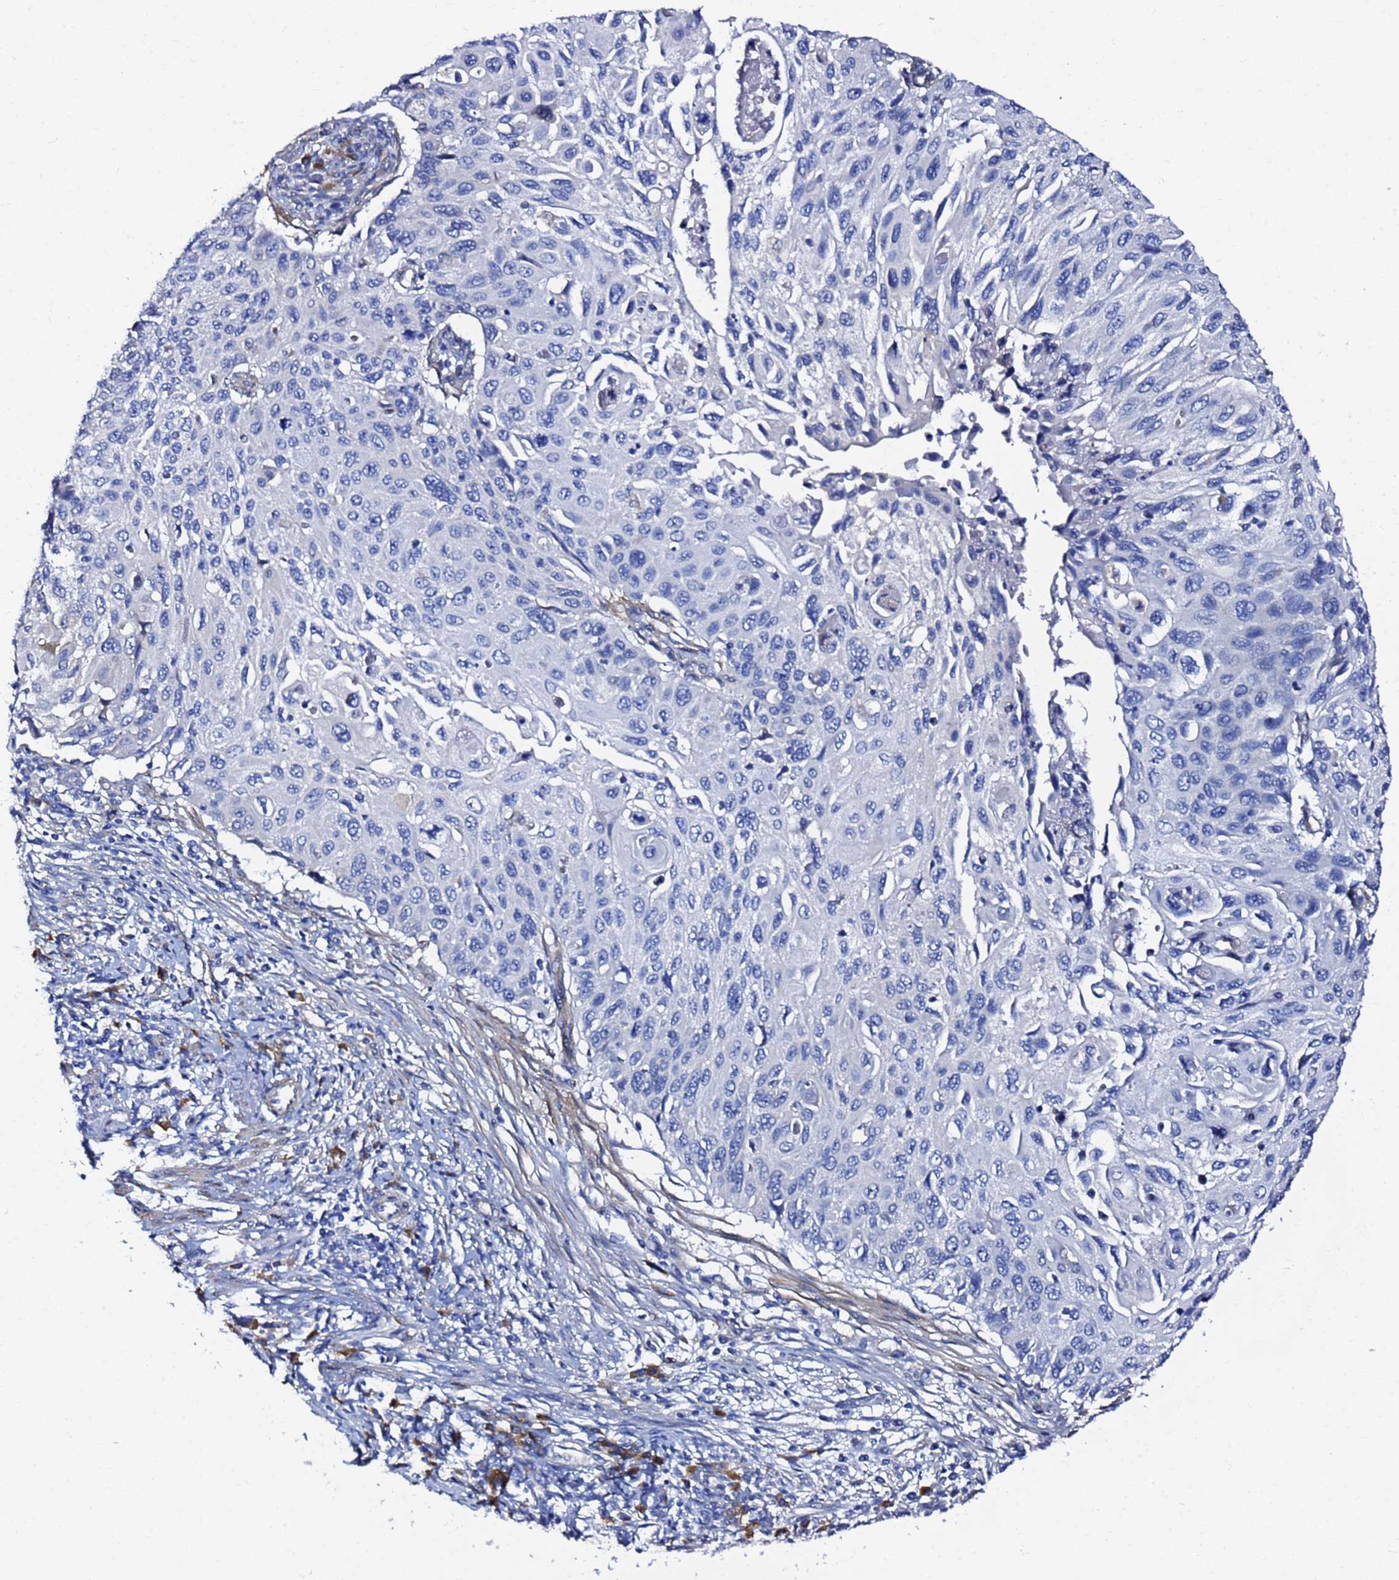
{"staining": {"intensity": "negative", "quantity": "none", "location": "none"}, "tissue": "cervical cancer", "cell_type": "Tumor cells", "image_type": "cancer", "snomed": [{"axis": "morphology", "description": "Squamous cell carcinoma, NOS"}, {"axis": "topography", "description": "Cervix"}], "caption": "High magnification brightfield microscopy of cervical cancer (squamous cell carcinoma) stained with DAB (brown) and counterstained with hematoxylin (blue): tumor cells show no significant expression. (DAB IHC visualized using brightfield microscopy, high magnification).", "gene": "JRKL", "patient": {"sex": "female", "age": 70}}